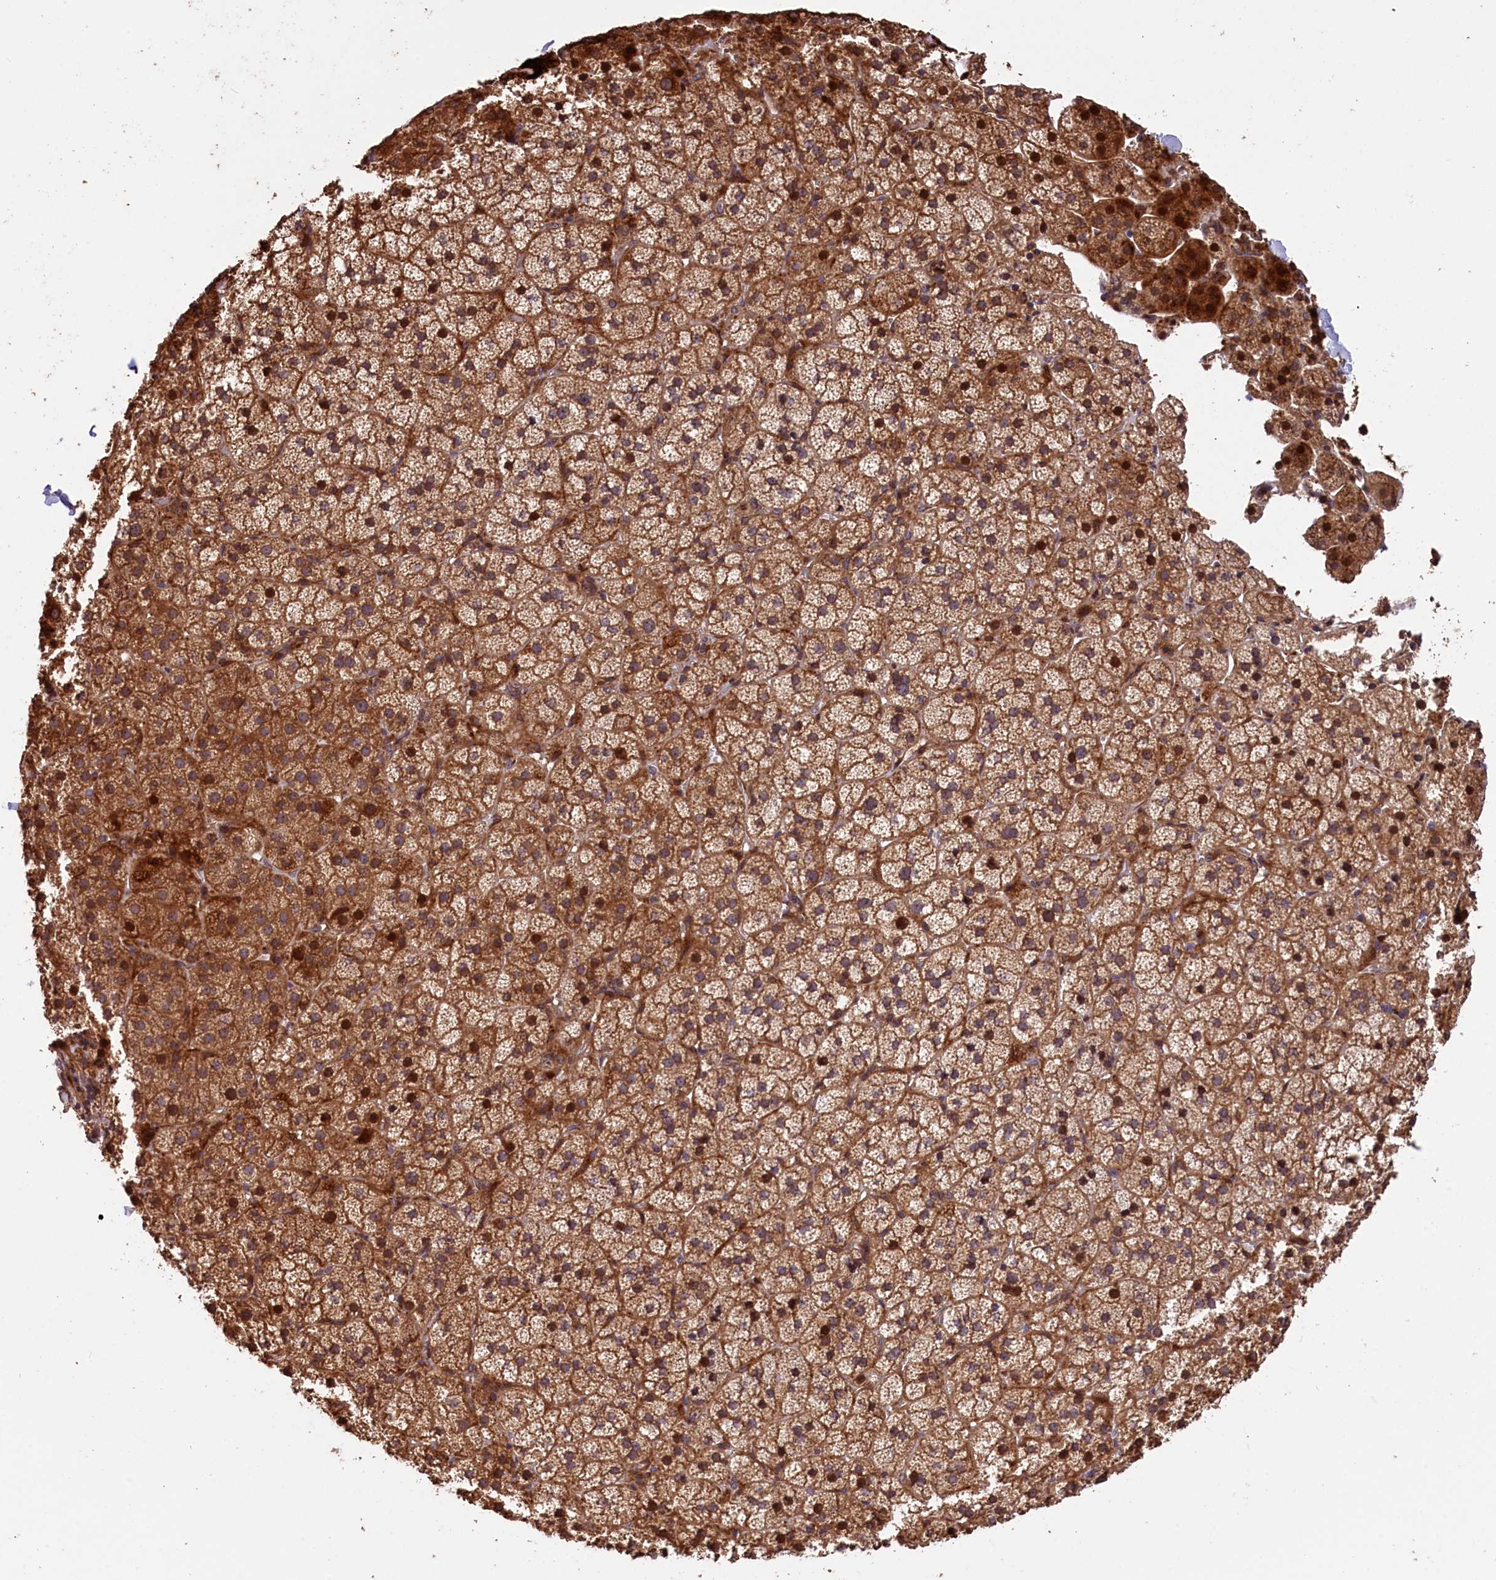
{"staining": {"intensity": "moderate", "quantity": ">75%", "location": "cytoplasmic/membranous"}, "tissue": "adrenal gland", "cell_type": "Glandular cells", "image_type": "normal", "snomed": [{"axis": "morphology", "description": "Normal tissue, NOS"}, {"axis": "topography", "description": "Adrenal gland"}], "caption": "Adrenal gland stained with IHC exhibits moderate cytoplasmic/membranous expression in approximately >75% of glandular cells. (brown staining indicates protein expression, while blue staining denotes nuclei).", "gene": "DNAJB9", "patient": {"sex": "female", "age": 44}}